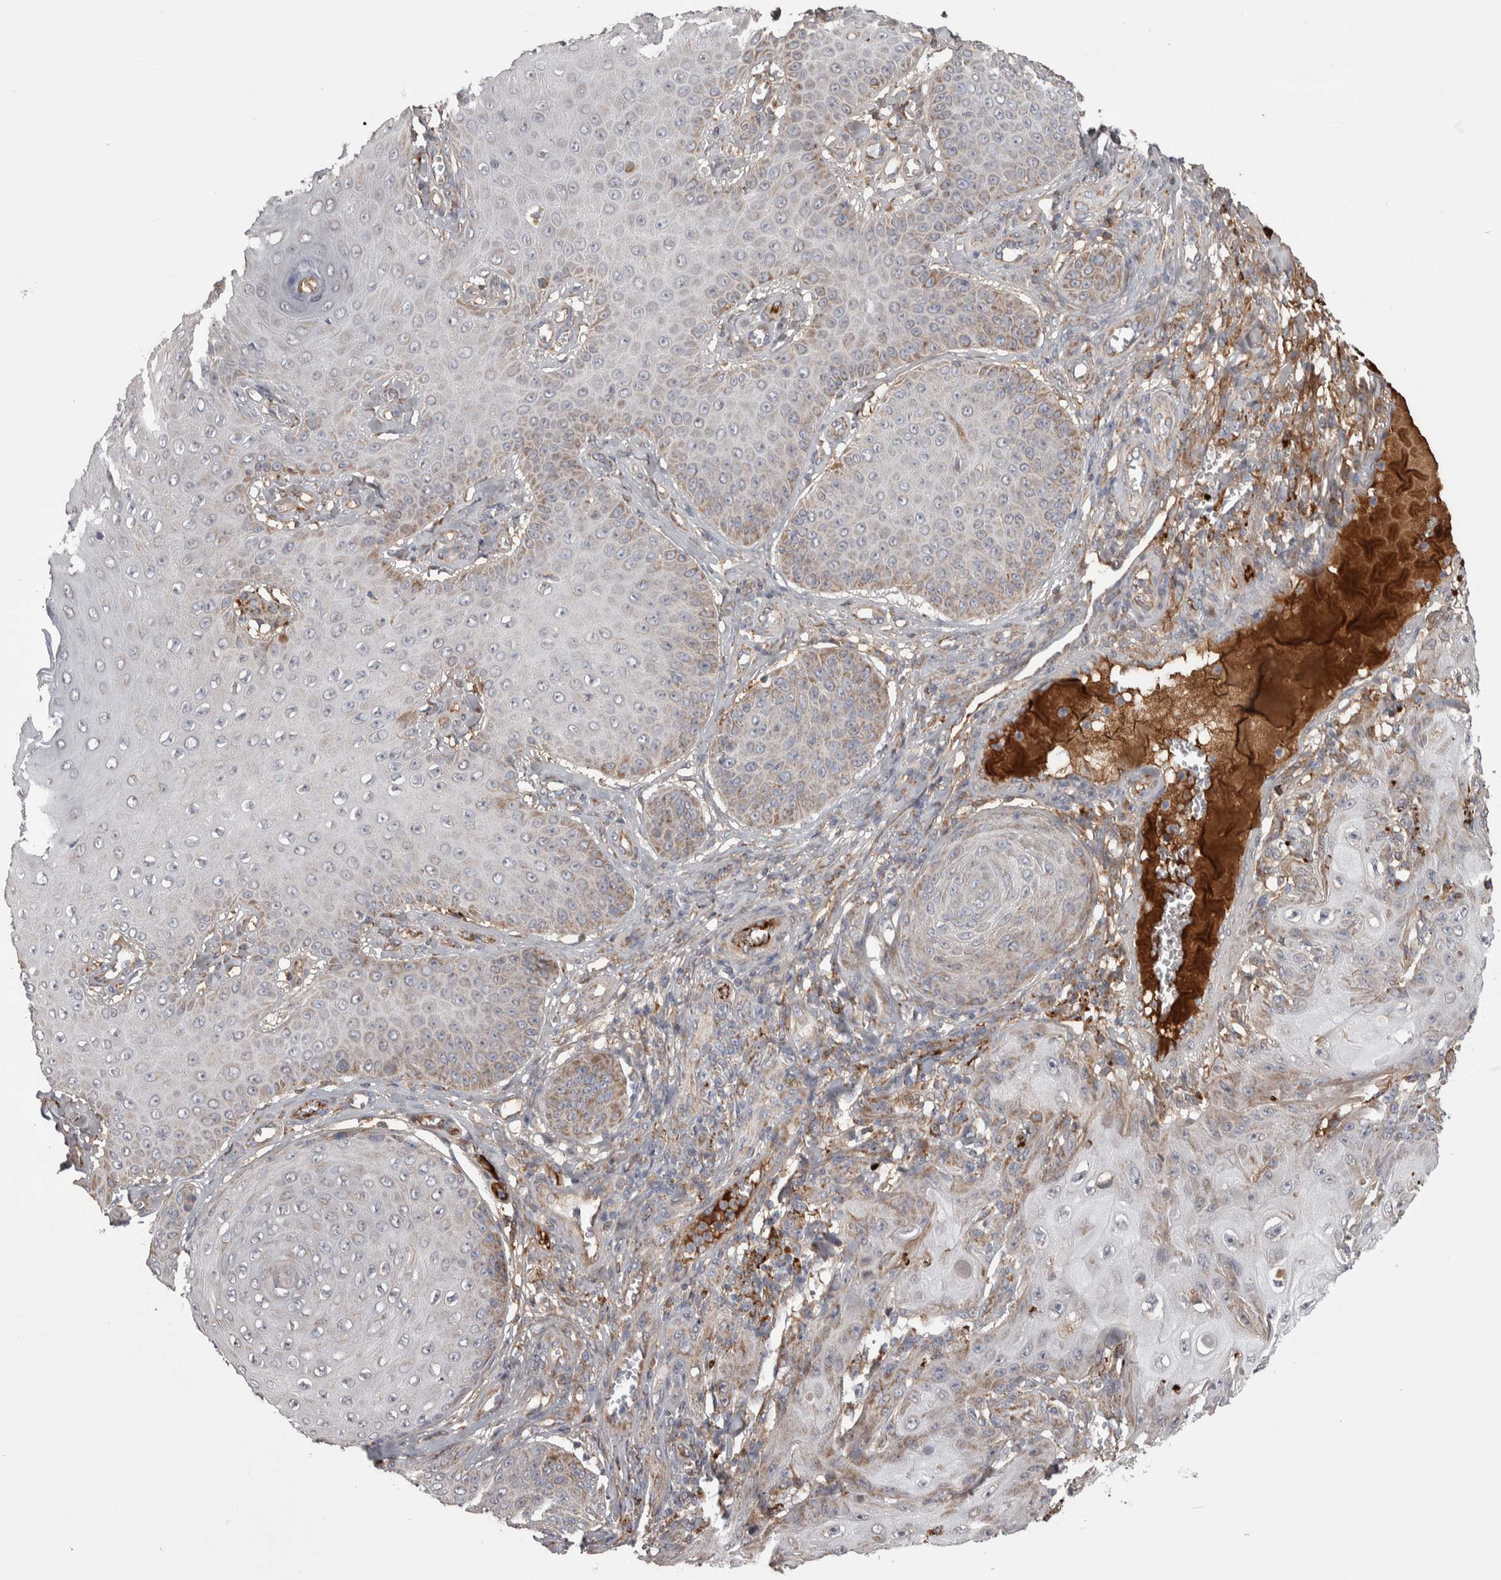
{"staining": {"intensity": "weak", "quantity": "25%-75%", "location": "cytoplasmic/membranous"}, "tissue": "skin cancer", "cell_type": "Tumor cells", "image_type": "cancer", "snomed": [{"axis": "morphology", "description": "Squamous cell carcinoma, NOS"}, {"axis": "topography", "description": "Skin"}], "caption": "IHC of human skin cancer shows low levels of weak cytoplasmic/membranous staining in about 25%-75% of tumor cells.", "gene": "SCO1", "patient": {"sex": "male", "age": 74}}